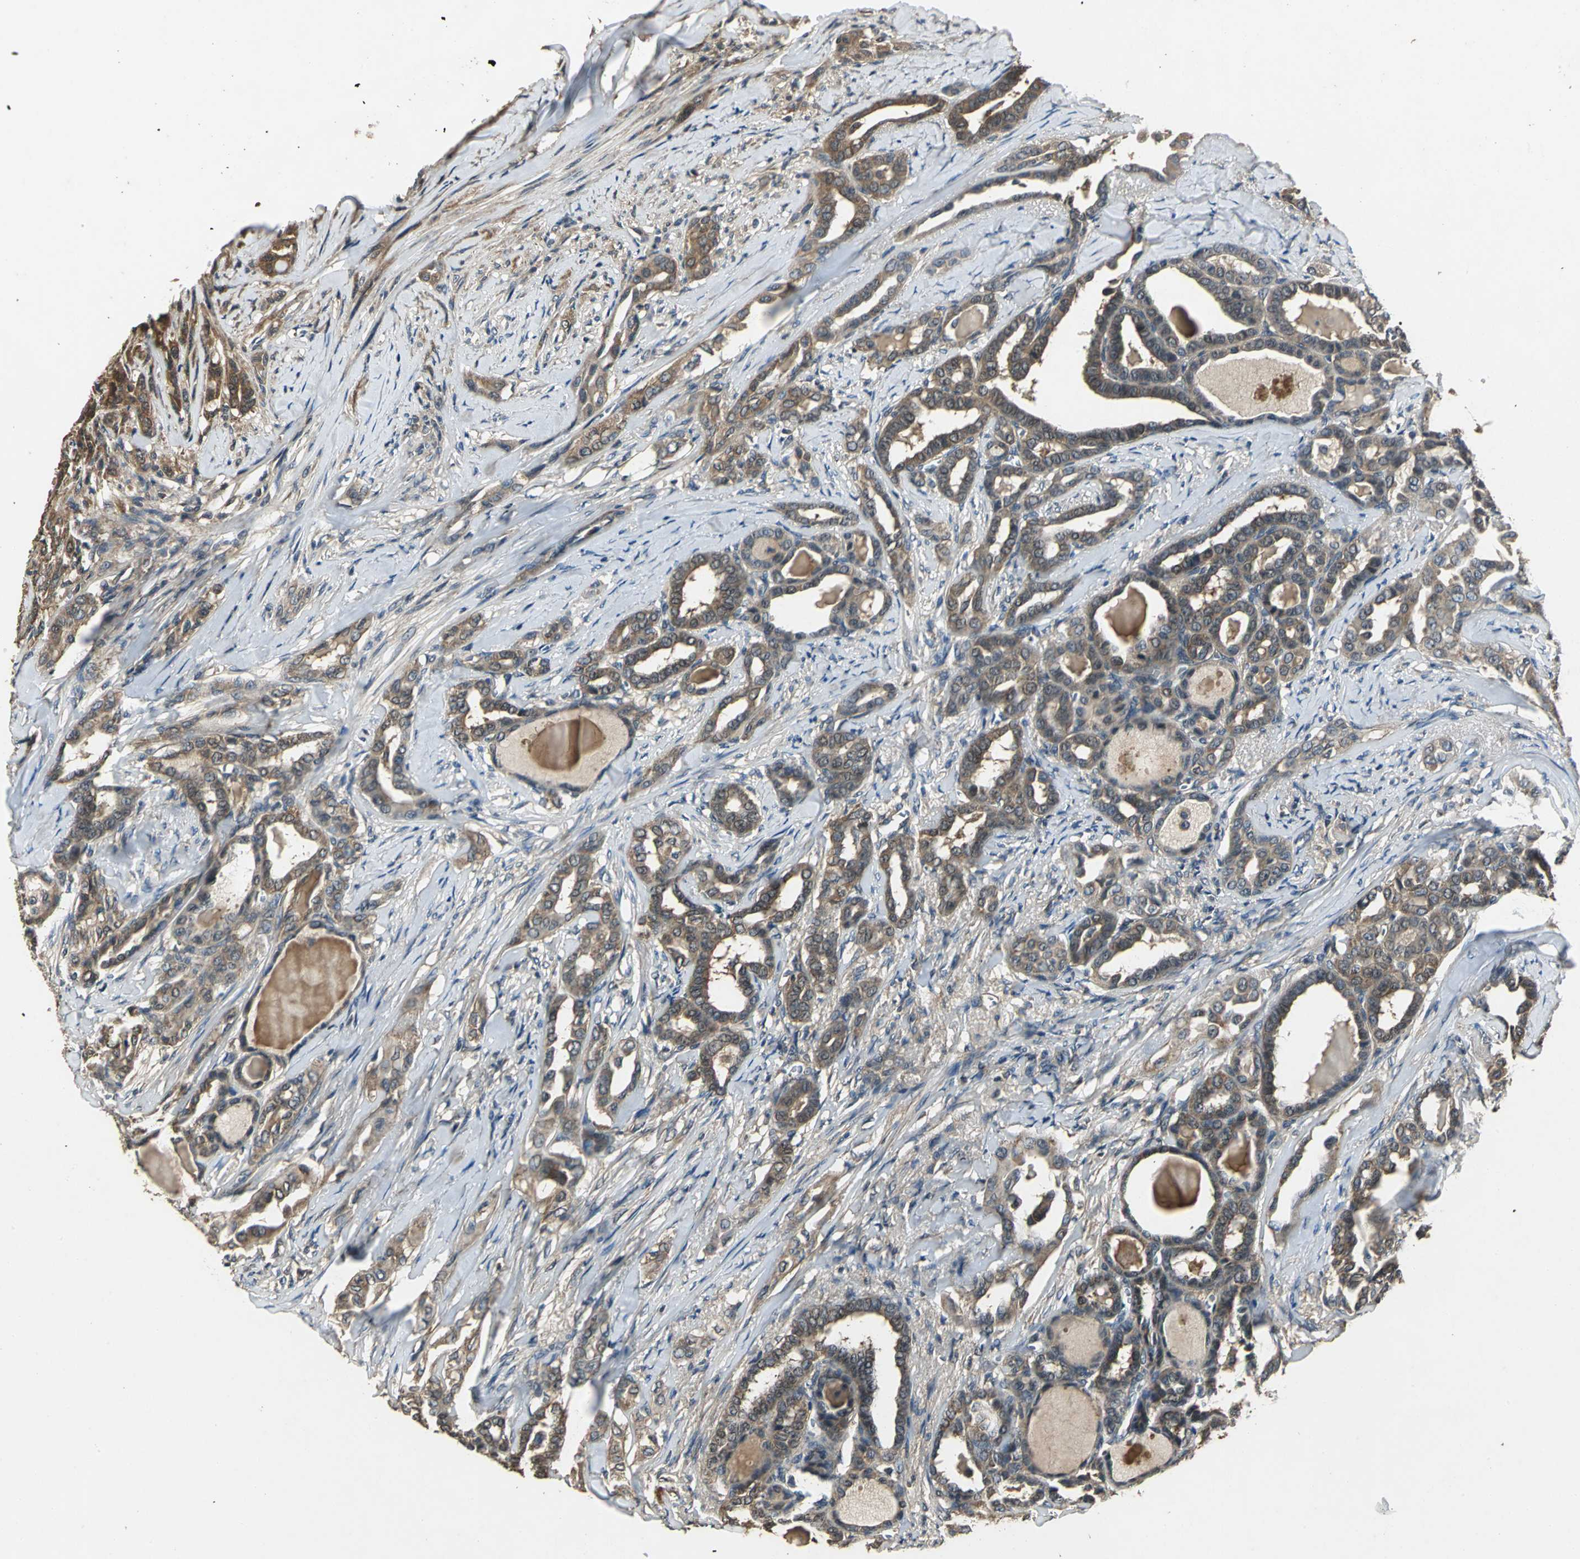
{"staining": {"intensity": "moderate", "quantity": ">75%", "location": "cytoplasmic/membranous"}, "tissue": "thyroid cancer", "cell_type": "Tumor cells", "image_type": "cancer", "snomed": [{"axis": "morphology", "description": "Carcinoma, NOS"}, {"axis": "topography", "description": "Thyroid gland"}], "caption": "A brown stain highlights moderate cytoplasmic/membranous staining of a protein in thyroid carcinoma tumor cells.", "gene": "IRF3", "patient": {"sex": "female", "age": 91}}